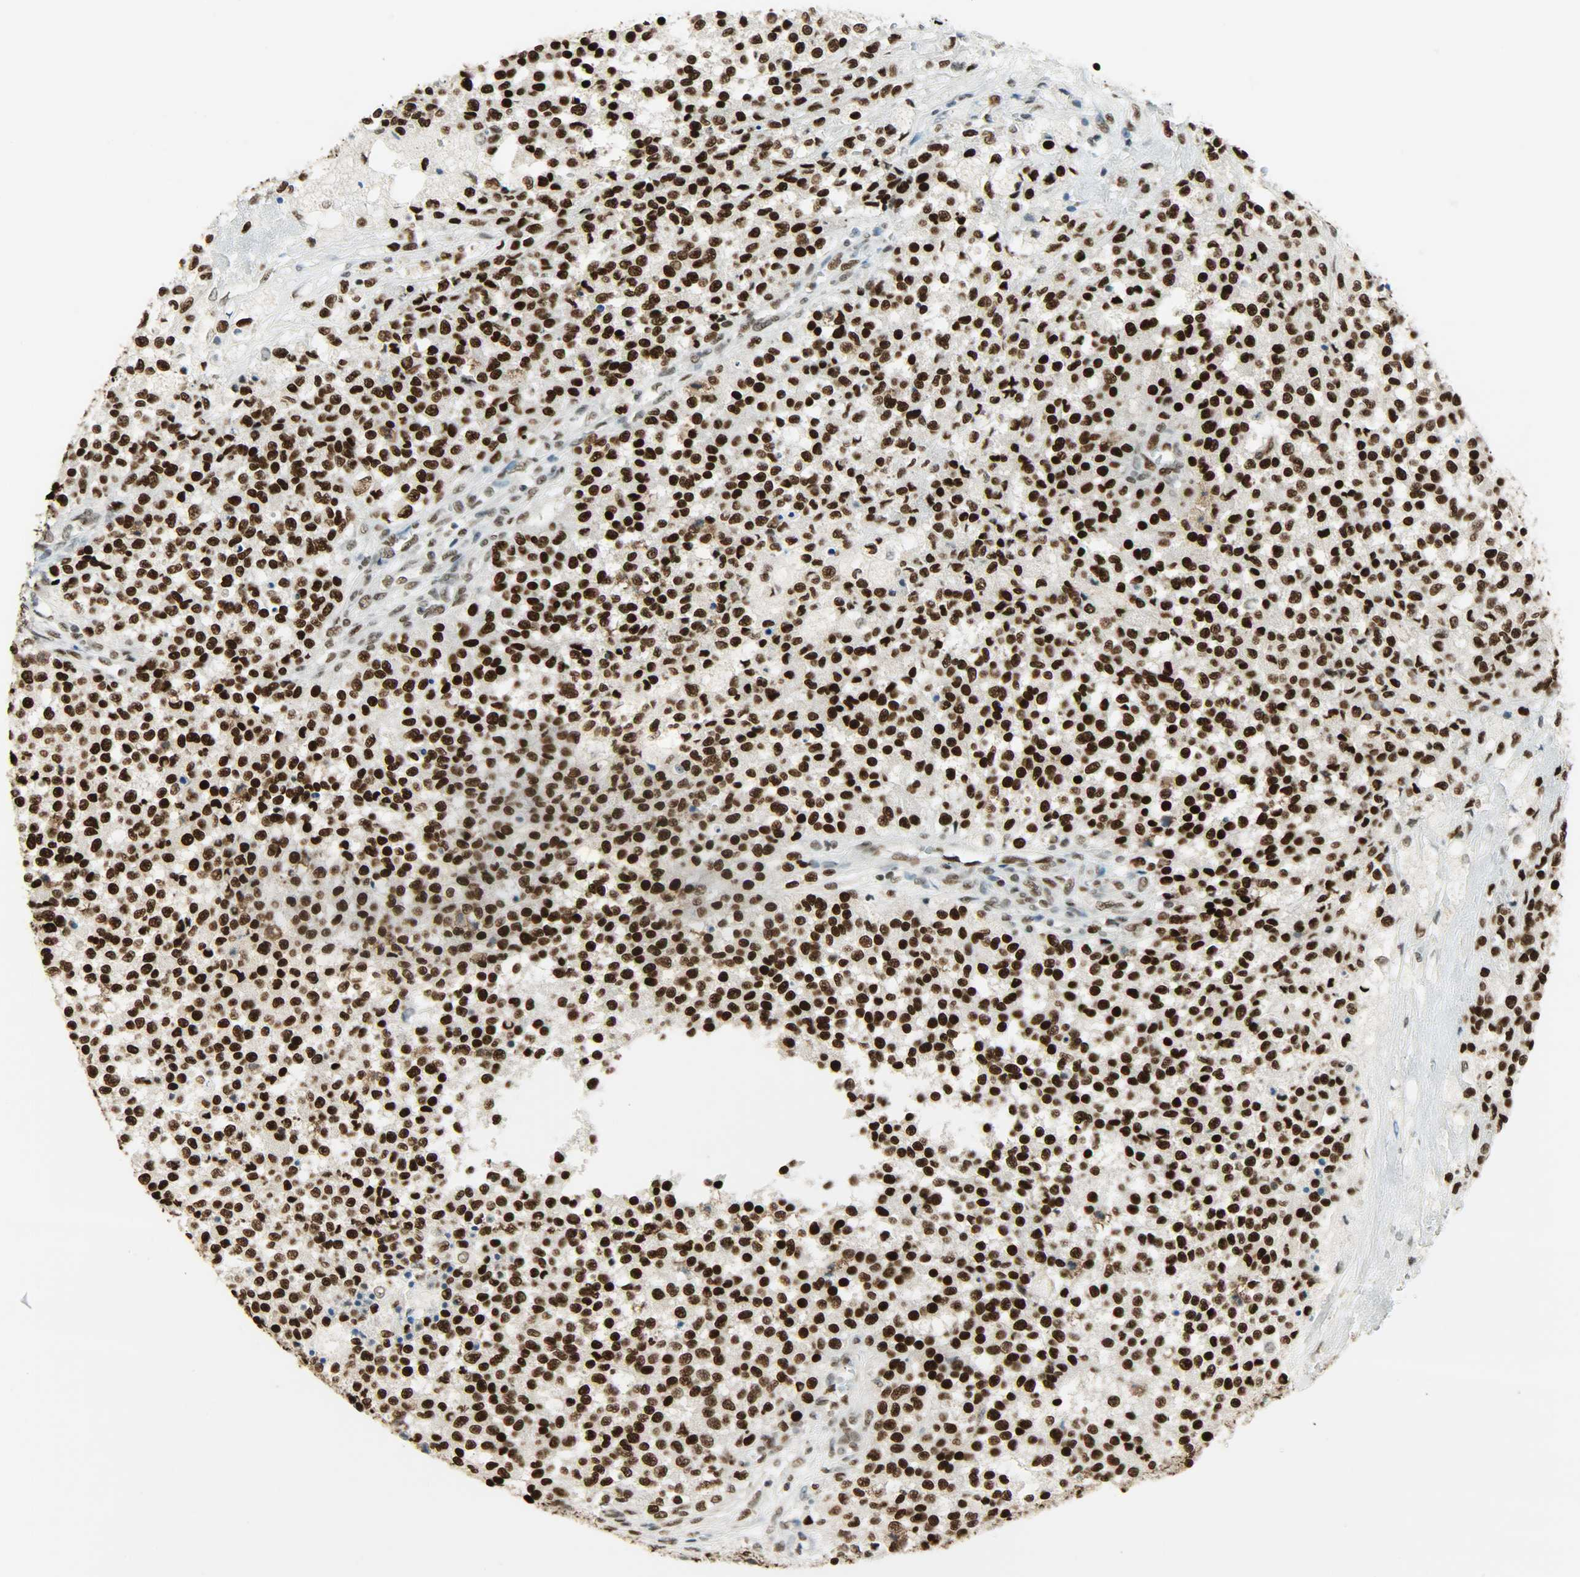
{"staining": {"intensity": "strong", "quantity": ">75%", "location": "nuclear"}, "tissue": "testis cancer", "cell_type": "Tumor cells", "image_type": "cancer", "snomed": [{"axis": "morphology", "description": "Seminoma, NOS"}, {"axis": "topography", "description": "Testis"}], "caption": "High-magnification brightfield microscopy of seminoma (testis) stained with DAB (brown) and counterstained with hematoxylin (blue). tumor cells exhibit strong nuclear staining is appreciated in about>75% of cells.", "gene": "MYEF2", "patient": {"sex": "male", "age": 59}}